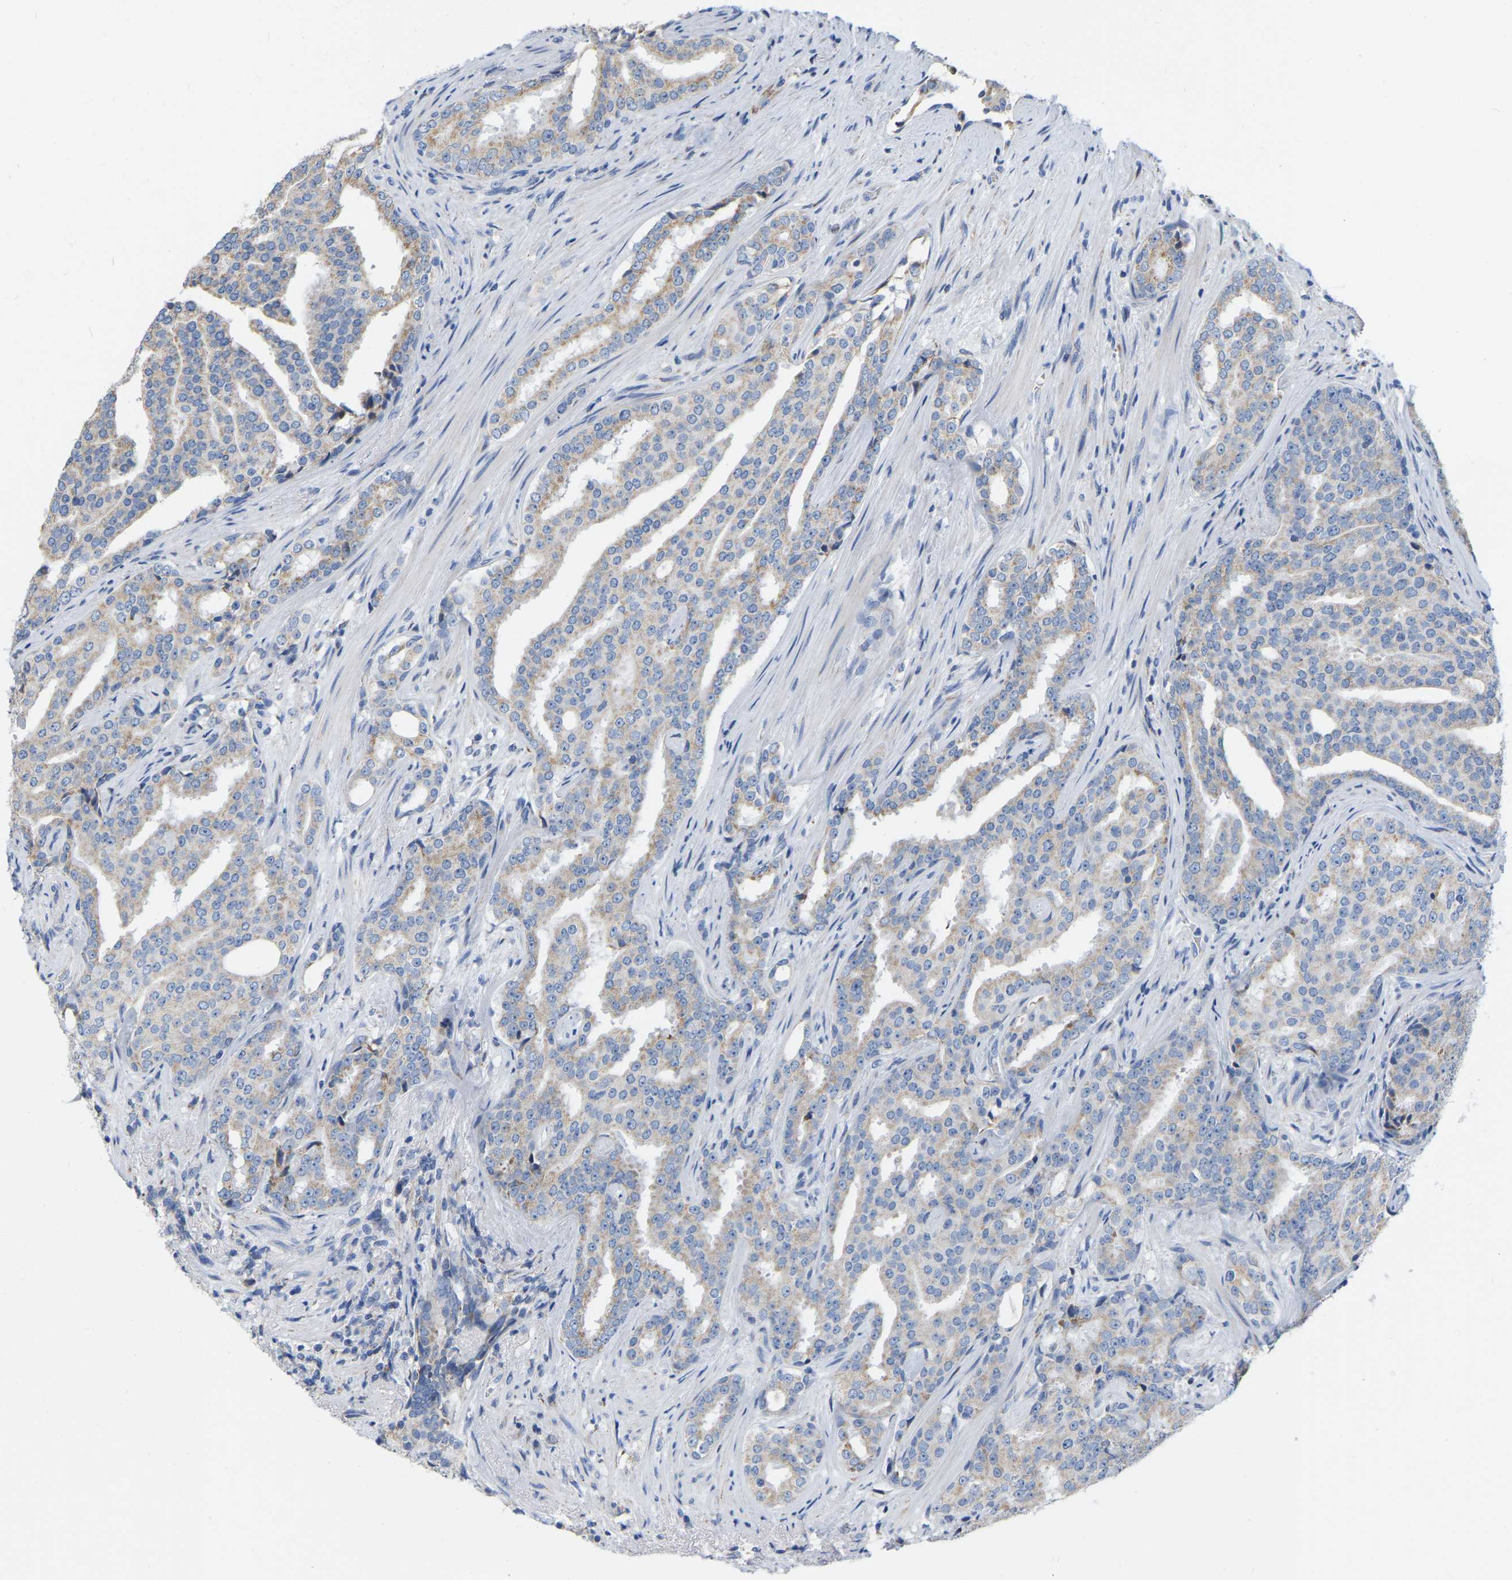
{"staining": {"intensity": "negative", "quantity": "none", "location": "none"}, "tissue": "prostate cancer", "cell_type": "Tumor cells", "image_type": "cancer", "snomed": [{"axis": "morphology", "description": "Adenocarcinoma, High grade"}, {"axis": "topography", "description": "Prostate"}], "caption": "Histopathology image shows no significant protein expression in tumor cells of high-grade adenocarcinoma (prostate).", "gene": "CBLB", "patient": {"sex": "male", "age": 71}}